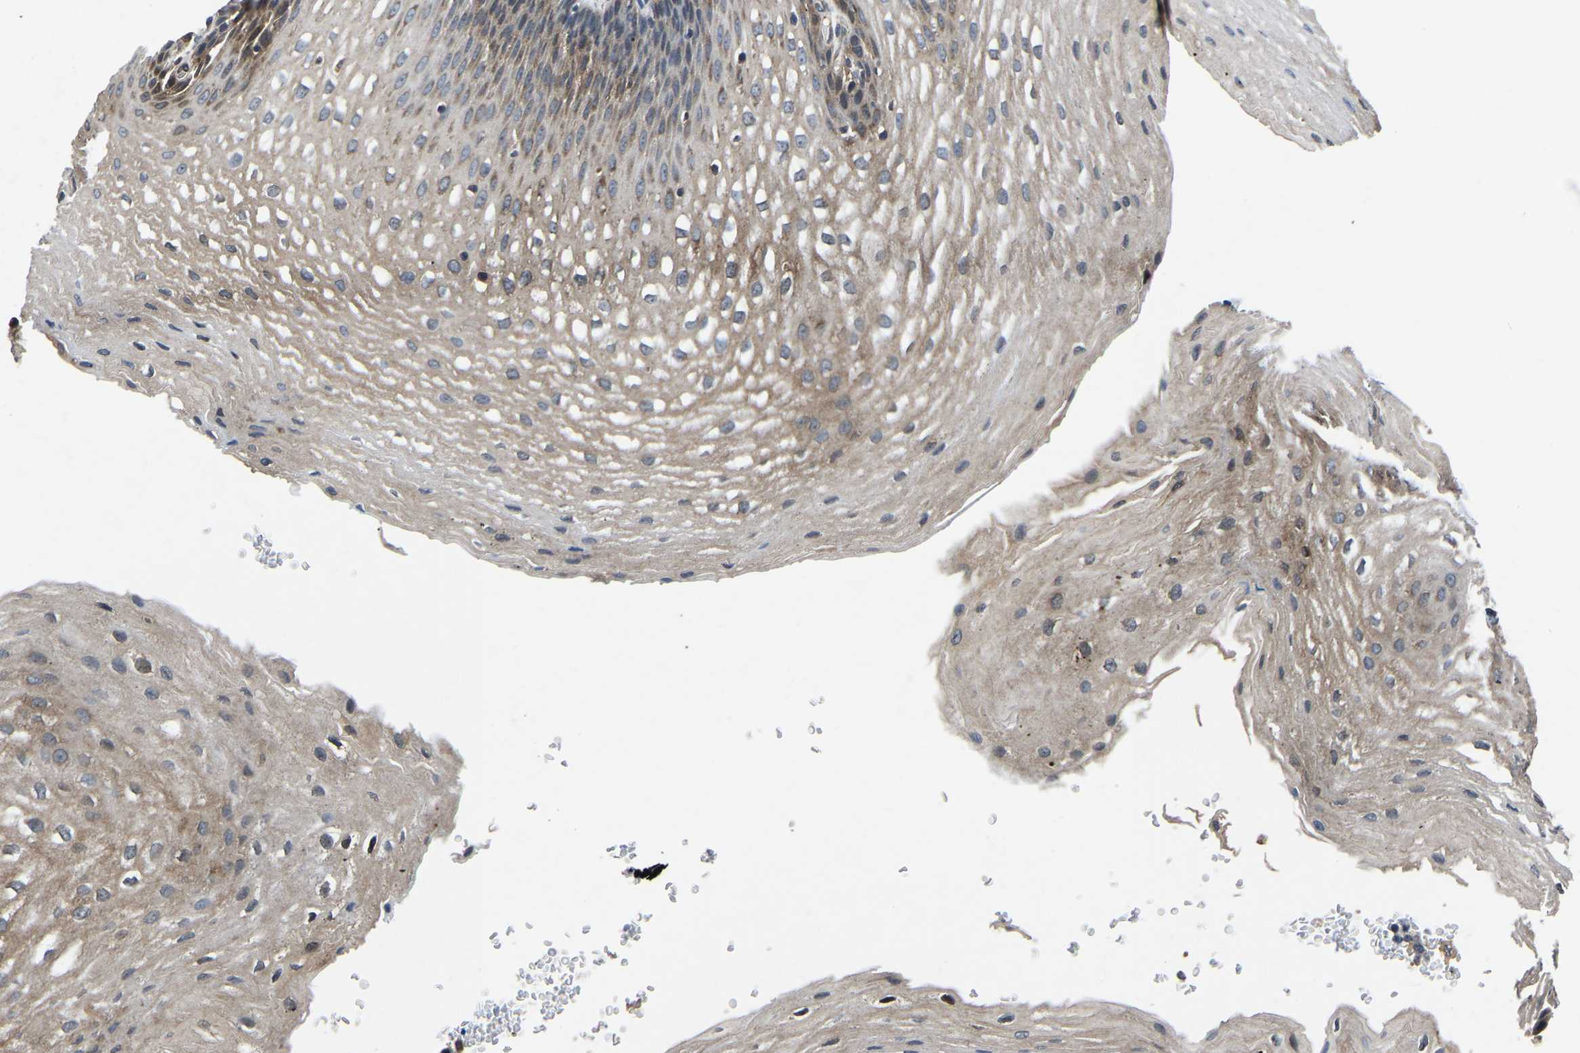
{"staining": {"intensity": "moderate", "quantity": ">75%", "location": "cytoplasmic/membranous"}, "tissue": "esophagus", "cell_type": "Squamous epithelial cells", "image_type": "normal", "snomed": [{"axis": "morphology", "description": "Normal tissue, NOS"}, {"axis": "topography", "description": "Esophagus"}], "caption": "The photomicrograph displays staining of benign esophagus, revealing moderate cytoplasmic/membranous protein positivity (brown color) within squamous epithelial cells.", "gene": "FGD5", "patient": {"sex": "male", "age": 48}}